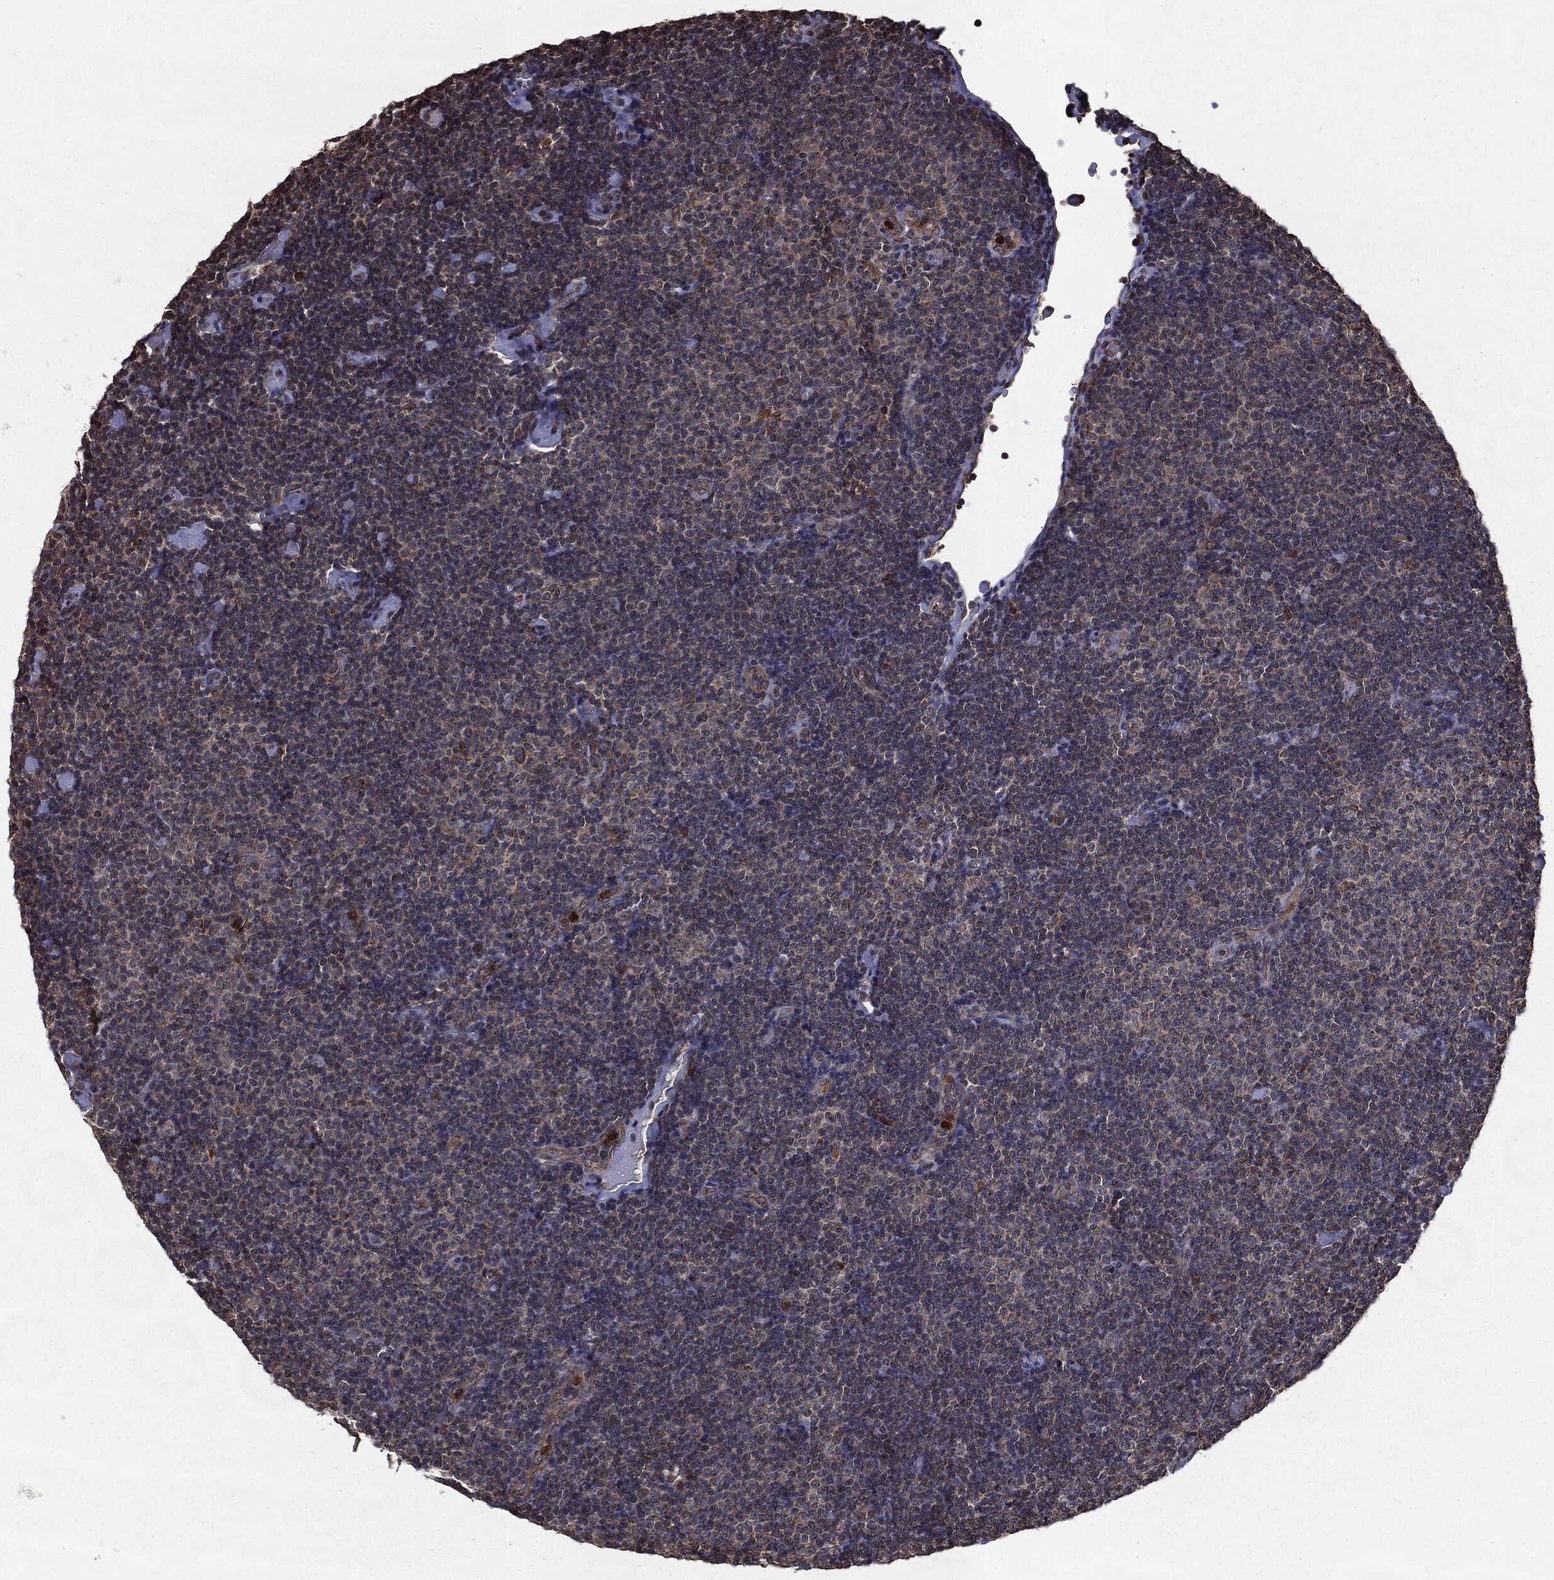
{"staining": {"intensity": "negative", "quantity": "none", "location": "none"}, "tissue": "lymphoma", "cell_type": "Tumor cells", "image_type": "cancer", "snomed": [{"axis": "morphology", "description": "Malignant lymphoma, non-Hodgkin's type, Low grade"}, {"axis": "topography", "description": "Lymph node"}], "caption": "Tumor cells are negative for protein expression in human lymphoma. The staining was performed using DAB (3,3'-diaminobenzidine) to visualize the protein expression in brown, while the nuclei were stained in blue with hematoxylin (Magnification: 20x).", "gene": "HDAC5", "patient": {"sex": "male", "age": 81}}